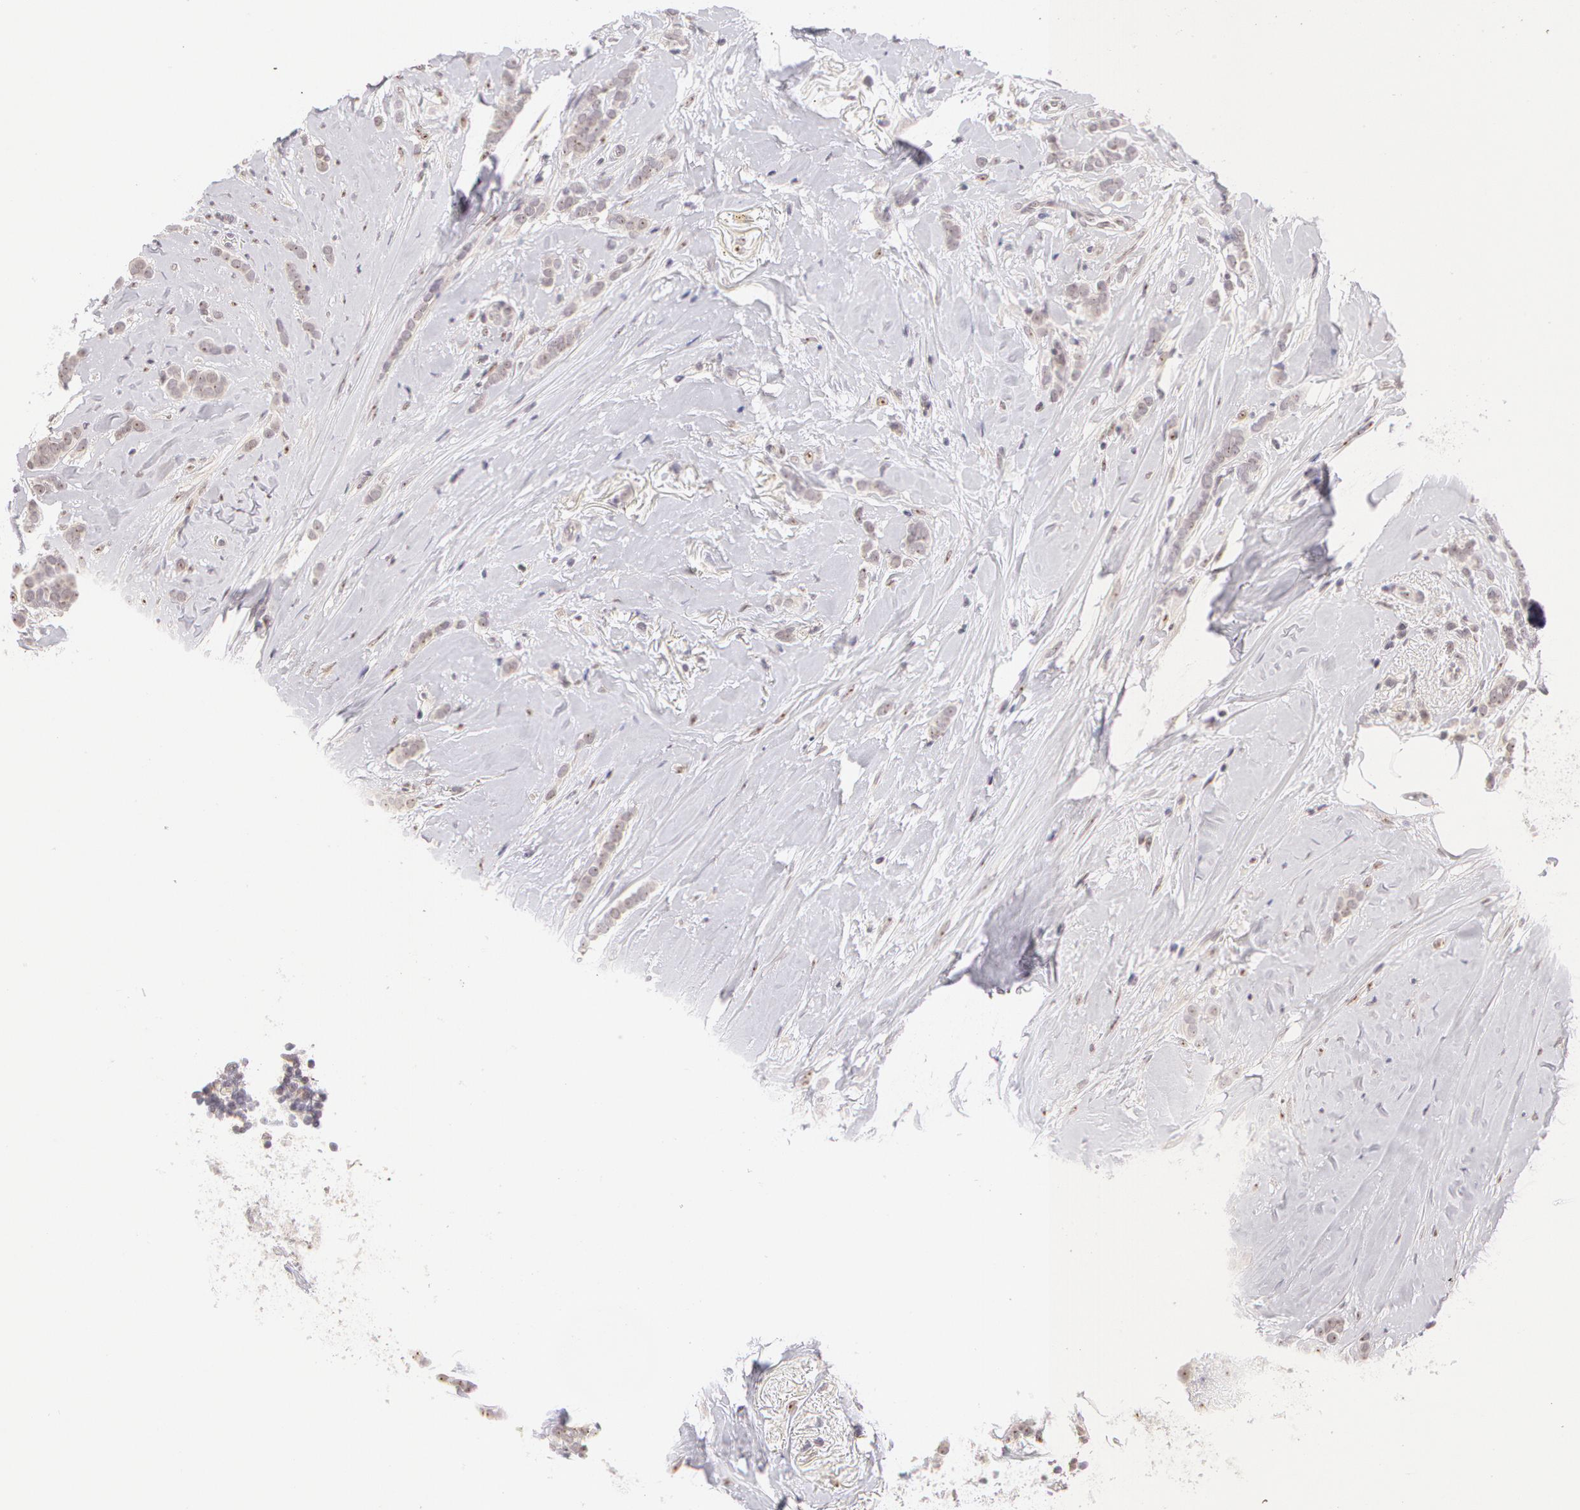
{"staining": {"intensity": "weak", "quantity": "25%-75%", "location": "nuclear"}, "tissue": "breast cancer", "cell_type": "Tumor cells", "image_type": "cancer", "snomed": [{"axis": "morphology", "description": "Lobular carcinoma"}, {"axis": "topography", "description": "Breast"}], "caption": "Protein positivity by immunohistochemistry shows weak nuclear expression in approximately 25%-75% of tumor cells in breast lobular carcinoma.", "gene": "ZNF597", "patient": {"sex": "female", "age": 56}}